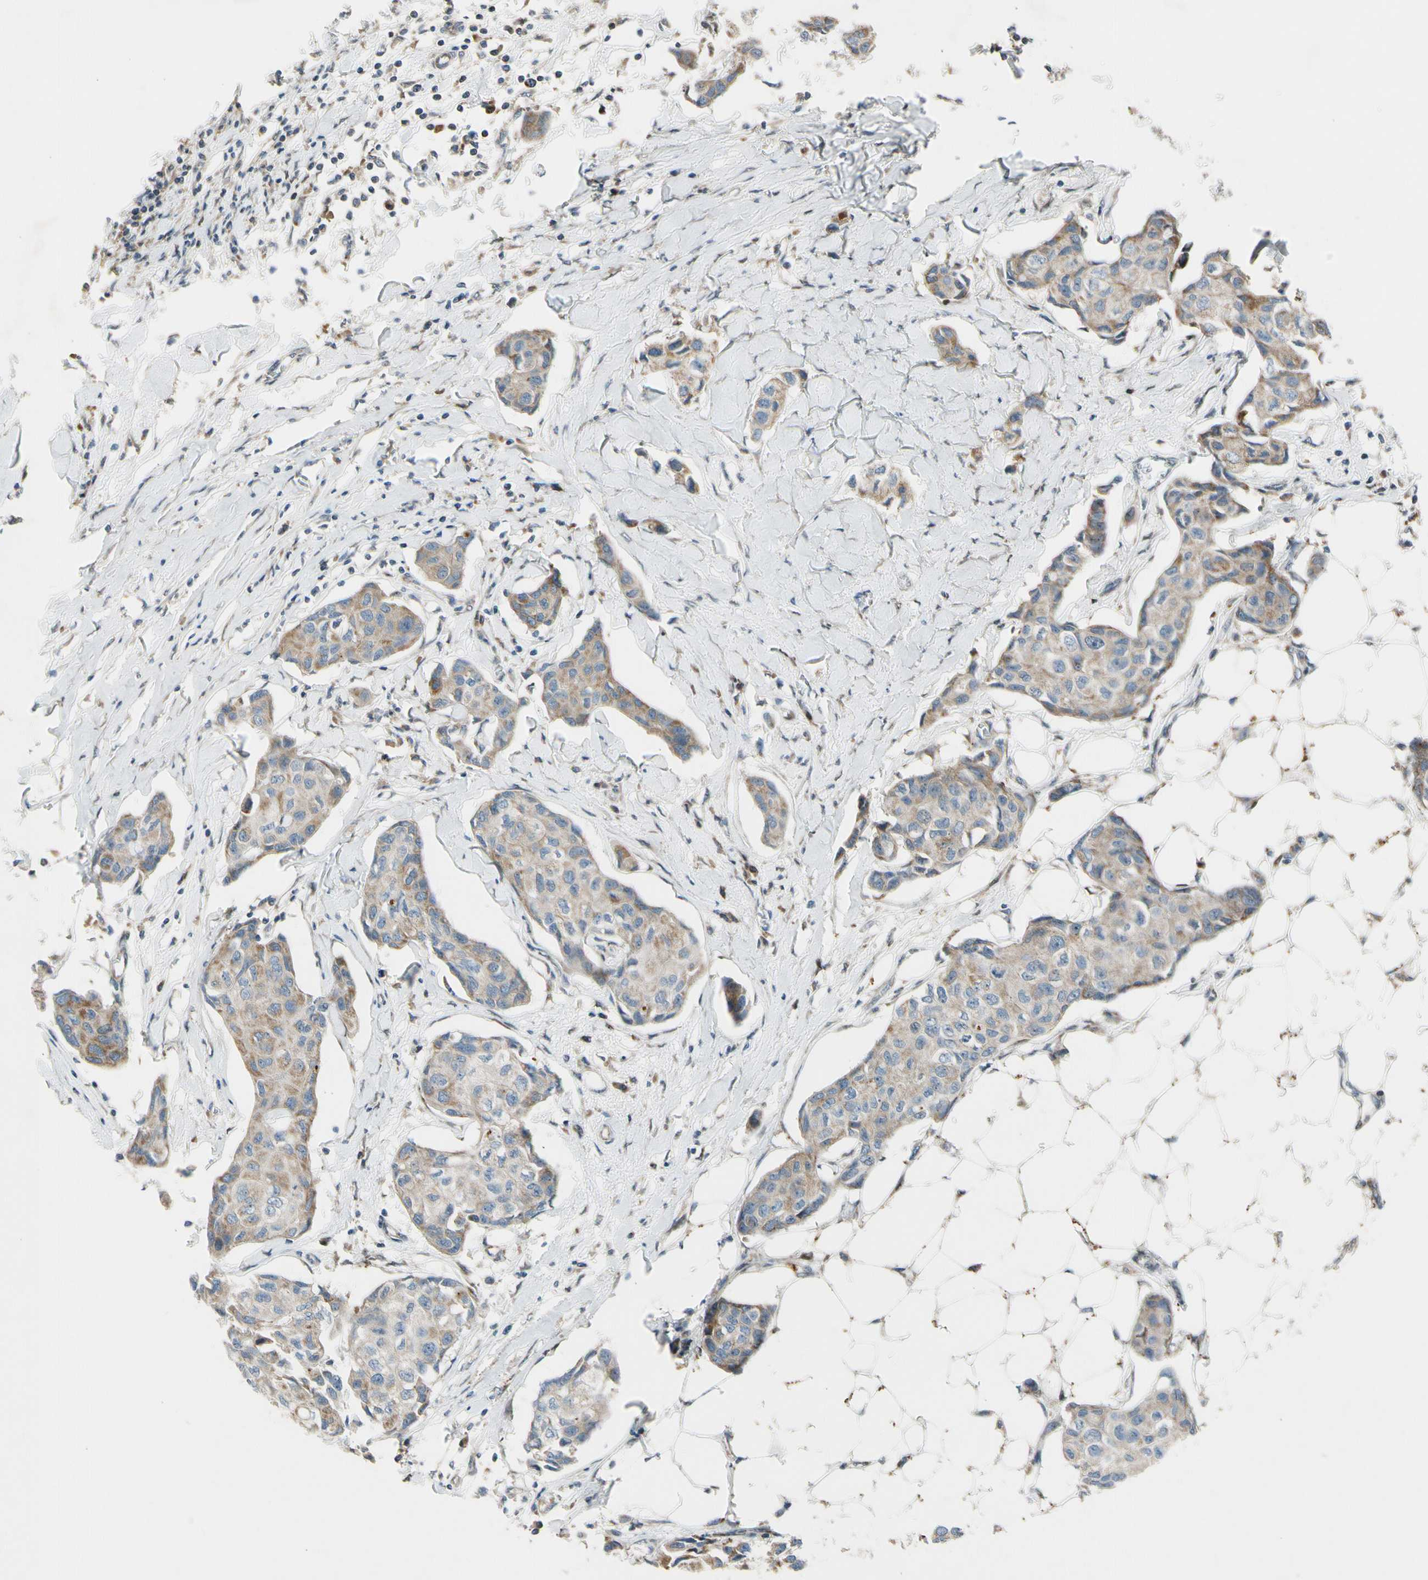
{"staining": {"intensity": "weak", "quantity": ">75%", "location": "cytoplasmic/membranous"}, "tissue": "breast cancer", "cell_type": "Tumor cells", "image_type": "cancer", "snomed": [{"axis": "morphology", "description": "Duct carcinoma"}, {"axis": "topography", "description": "Breast"}], "caption": "Invasive ductal carcinoma (breast) stained with DAB immunohistochemistry (IHC) displays low levels of weak cytoplasmic/membranous expression in approximately >75% of tumor cells. (IHC, brightfield microscopy, high magnification).", "gene": "NPHP3", "patient": {"sex": "female", "age": 80}}